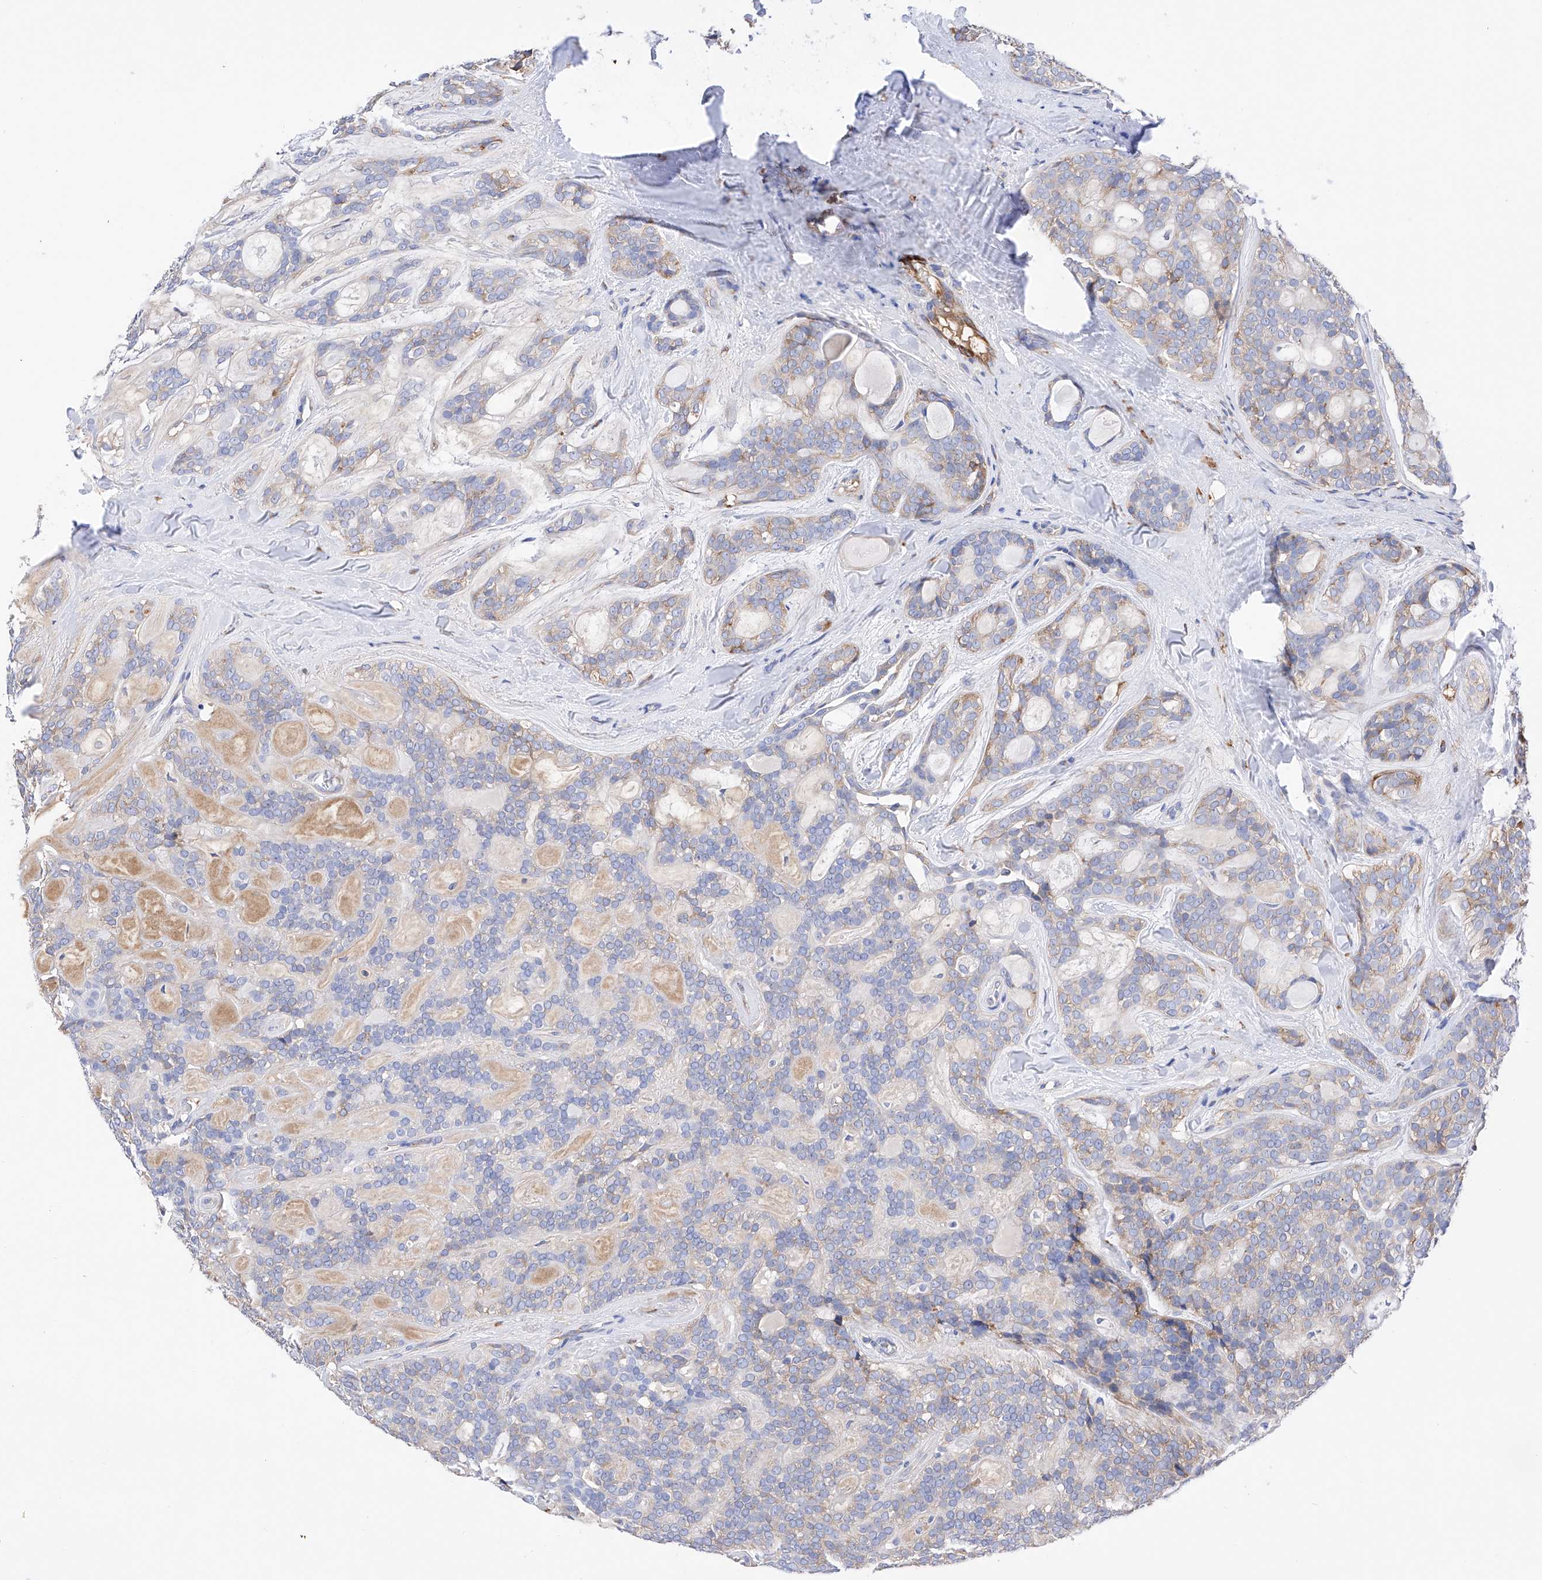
{"staining": {"intensity": "weak", "quantity": "<25%", "location": "cytoplasmic/membranous"}, "tissue": "head and neck cancer", "cell_type": "Tumor cells", "image_type": "cancer", "snomed": [{"axis": "morphology", "description": "Adenocarcinoma, NOS"}, {"axis": "topography", "description": "Head-Neck"}], "caption": "The micrograph displays no significant positivity in tumor cells of head and neck cancer.", "gene": "PDIA5", "patient": {"sex": "male", "age": 66}}